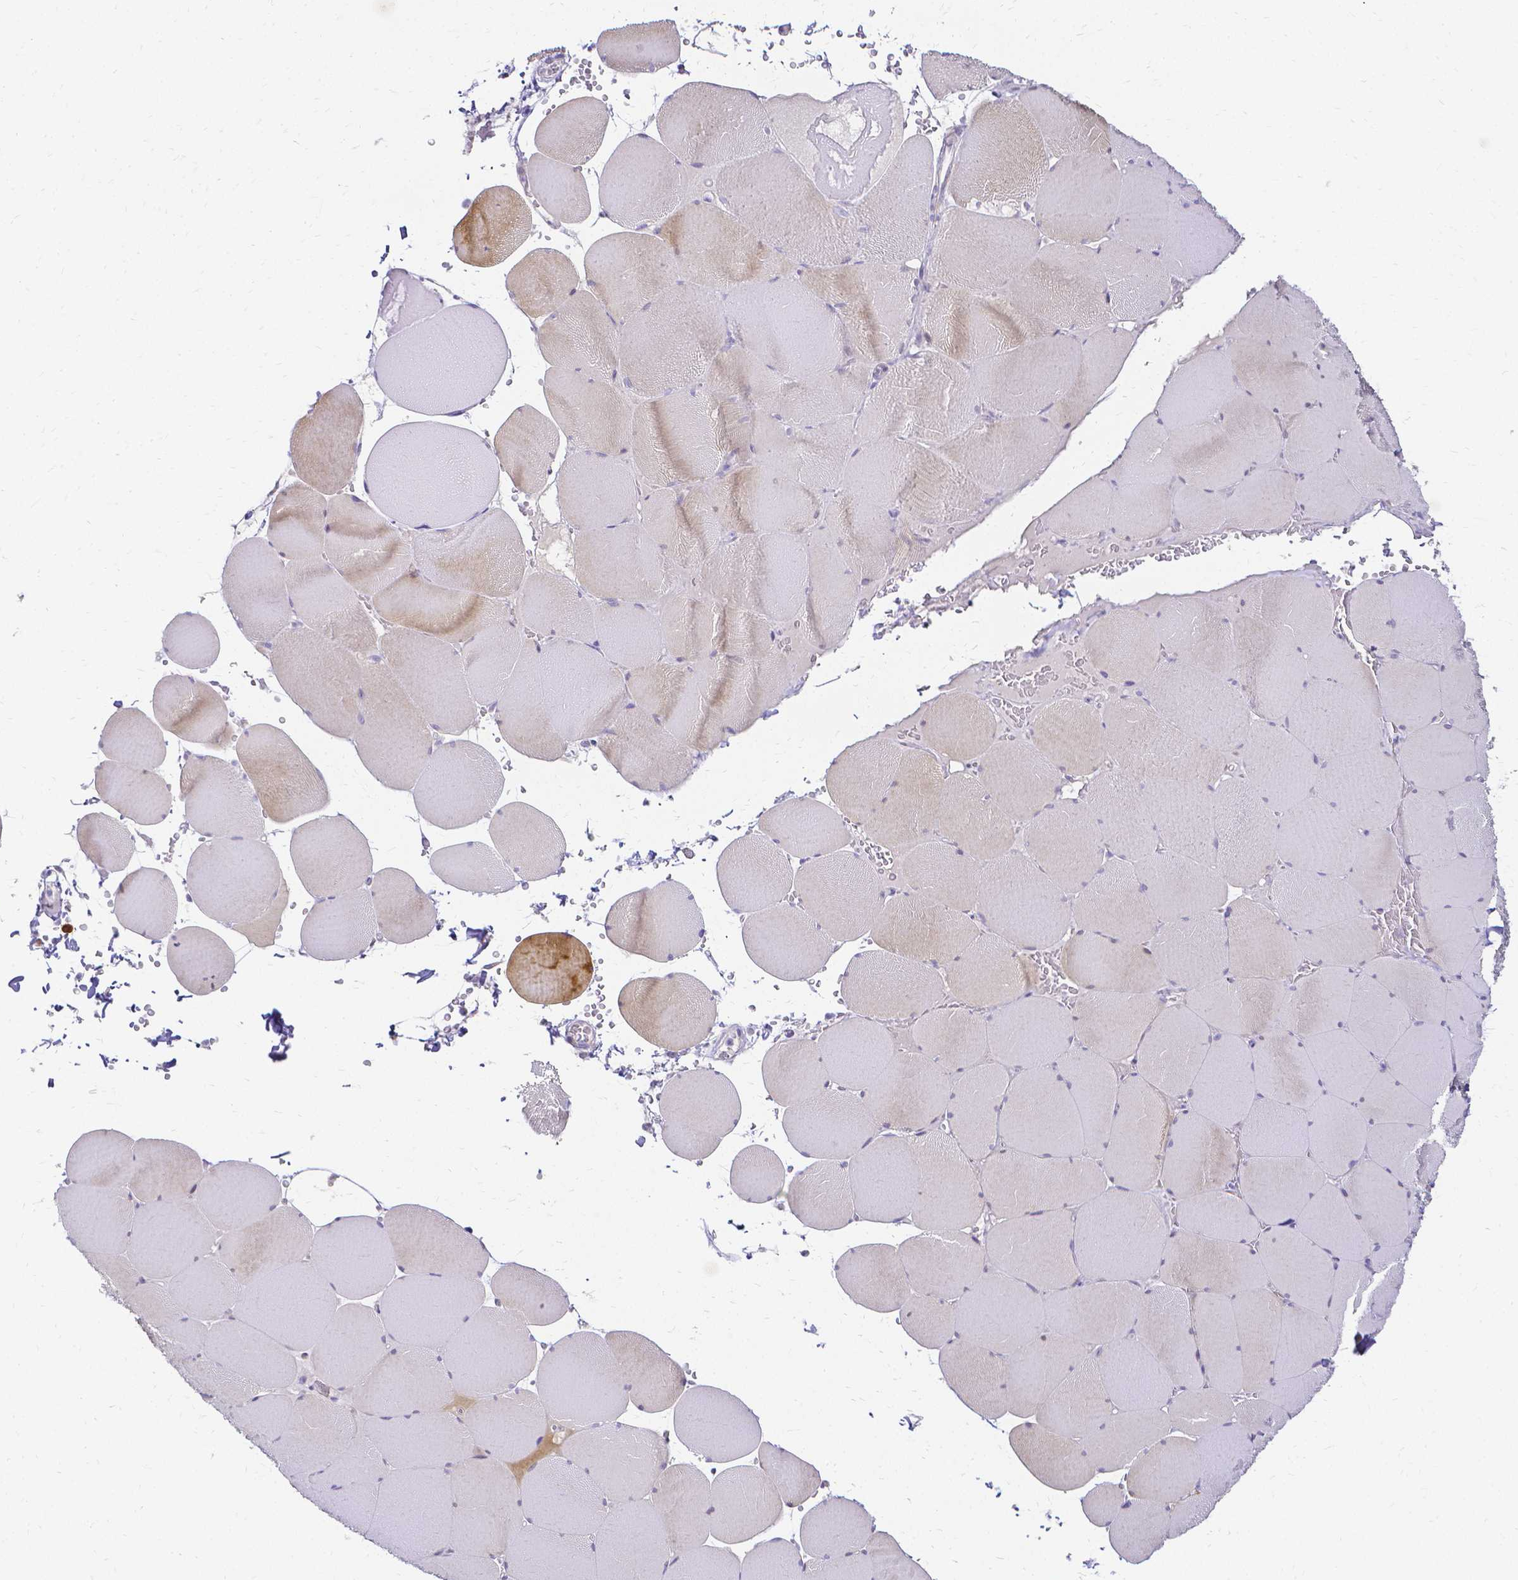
{"staining": {"intensity": "weak", "quantity": "<25%", "location": "cytoplasmic/membranous"}, "tissue": "skeletal muscle", "cell_type": "Myocytes", "image_type": "normal", "snomed": [{"axis": "morphology", "description": "Normal tissue, NOS"}, {"axis": "topography", "description": "Skeletal muscle"}, {"axis": "topography", "description": "Head-Neck"}], "caption": "Benign skeletal muscle was stained to show a protein in brown. There is no significant positivity in myocytes. (DAB IHC with hematoxylin counter stain).", "gene": "CCNB1", "patient": {"sex": "male", "age": 66}}